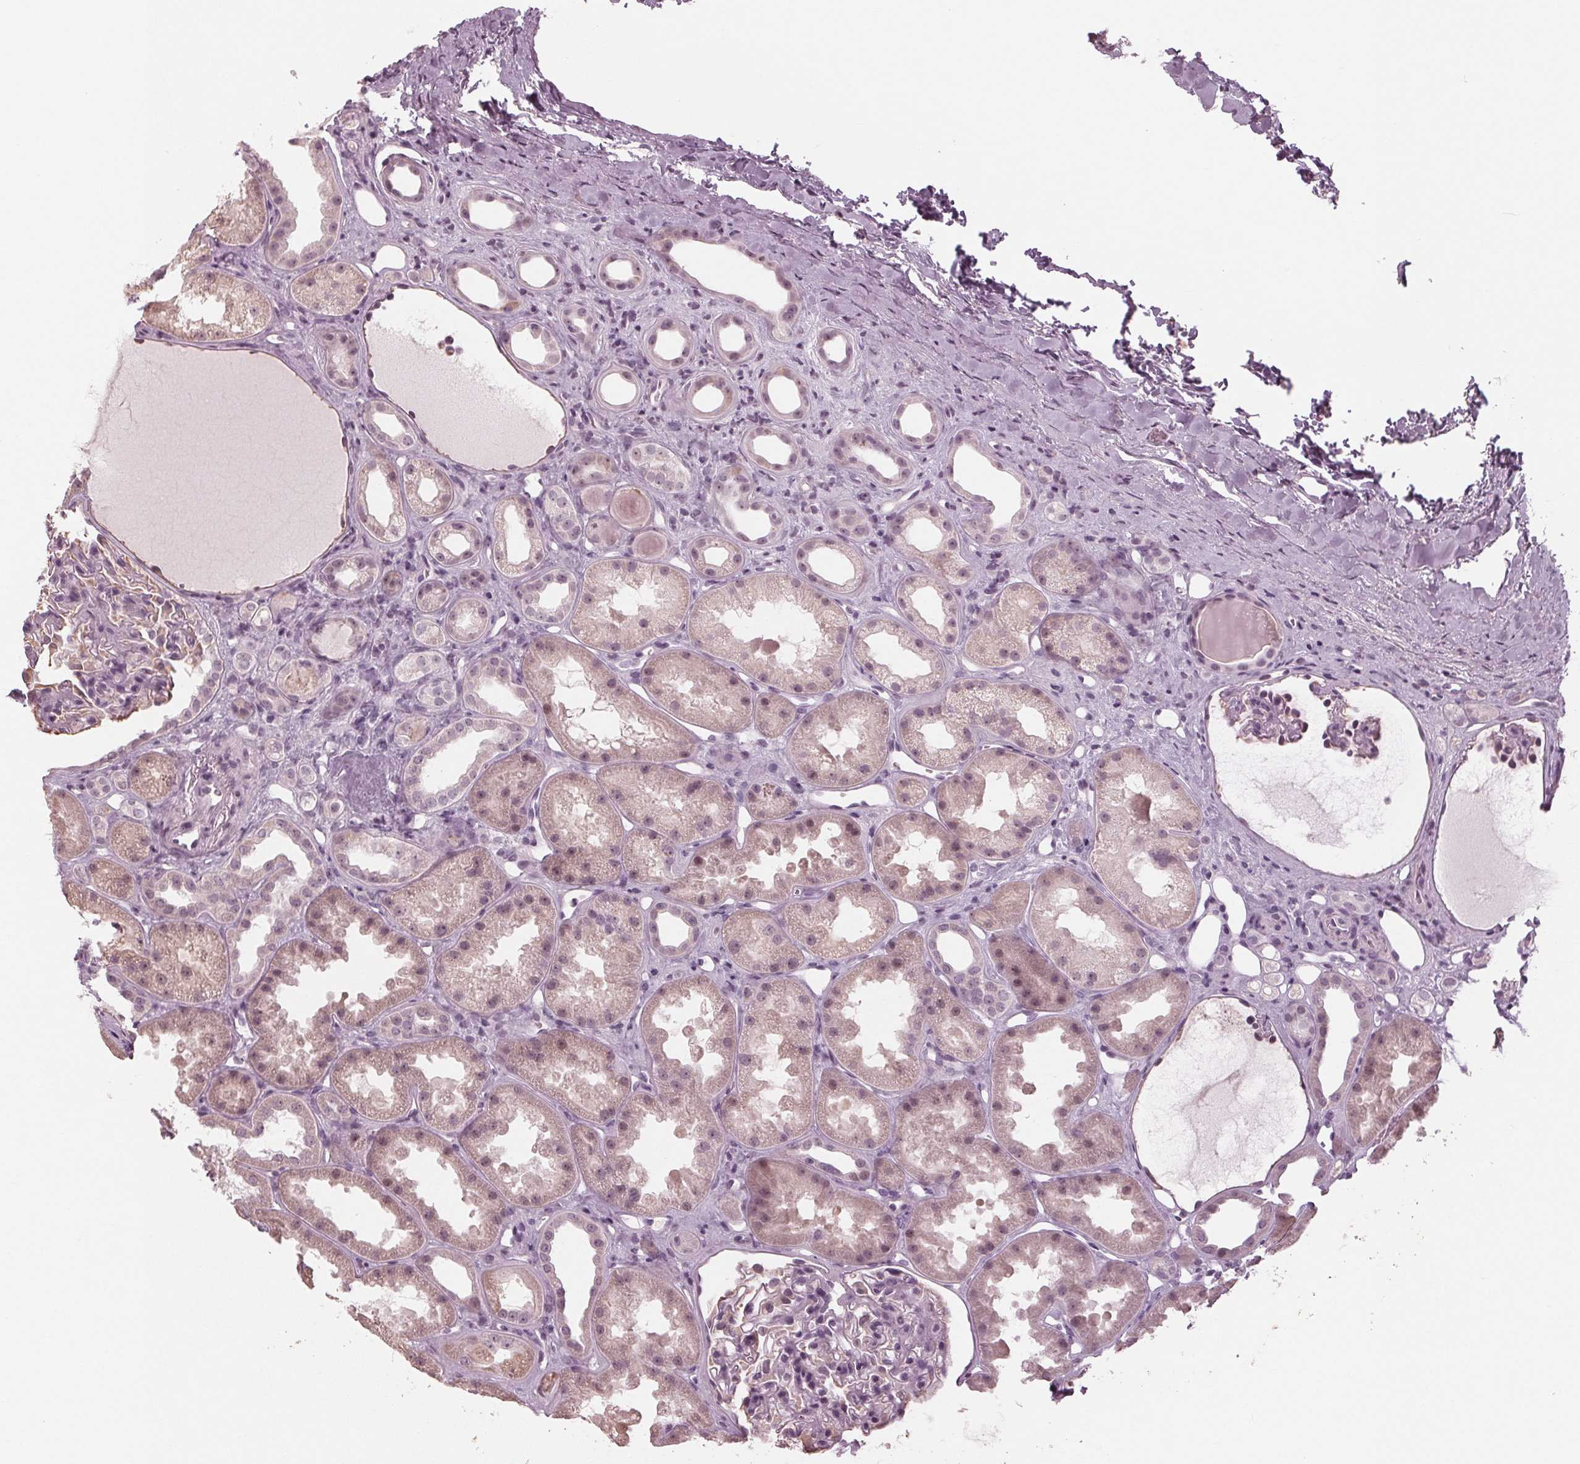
{"staining": {"intensity": "negative", "quantity": "none", "location": "none"}, "tissue": "kidney", "cell_type": "Cells in glomeruli", "image_type": "normal", "snomed": [{"axis": "morphology", "description": "Normal tissue, NOS"}, {"axis": "topography", "description": "Kidney"}], "caption": "Cells in glomeruli are negative for protein expression in unremarkable human kidney. (DAB IHC with hematoxylin counter stain).", "gene": "ADPRHL1", "patient": {"sex": "male", "age": 61}}